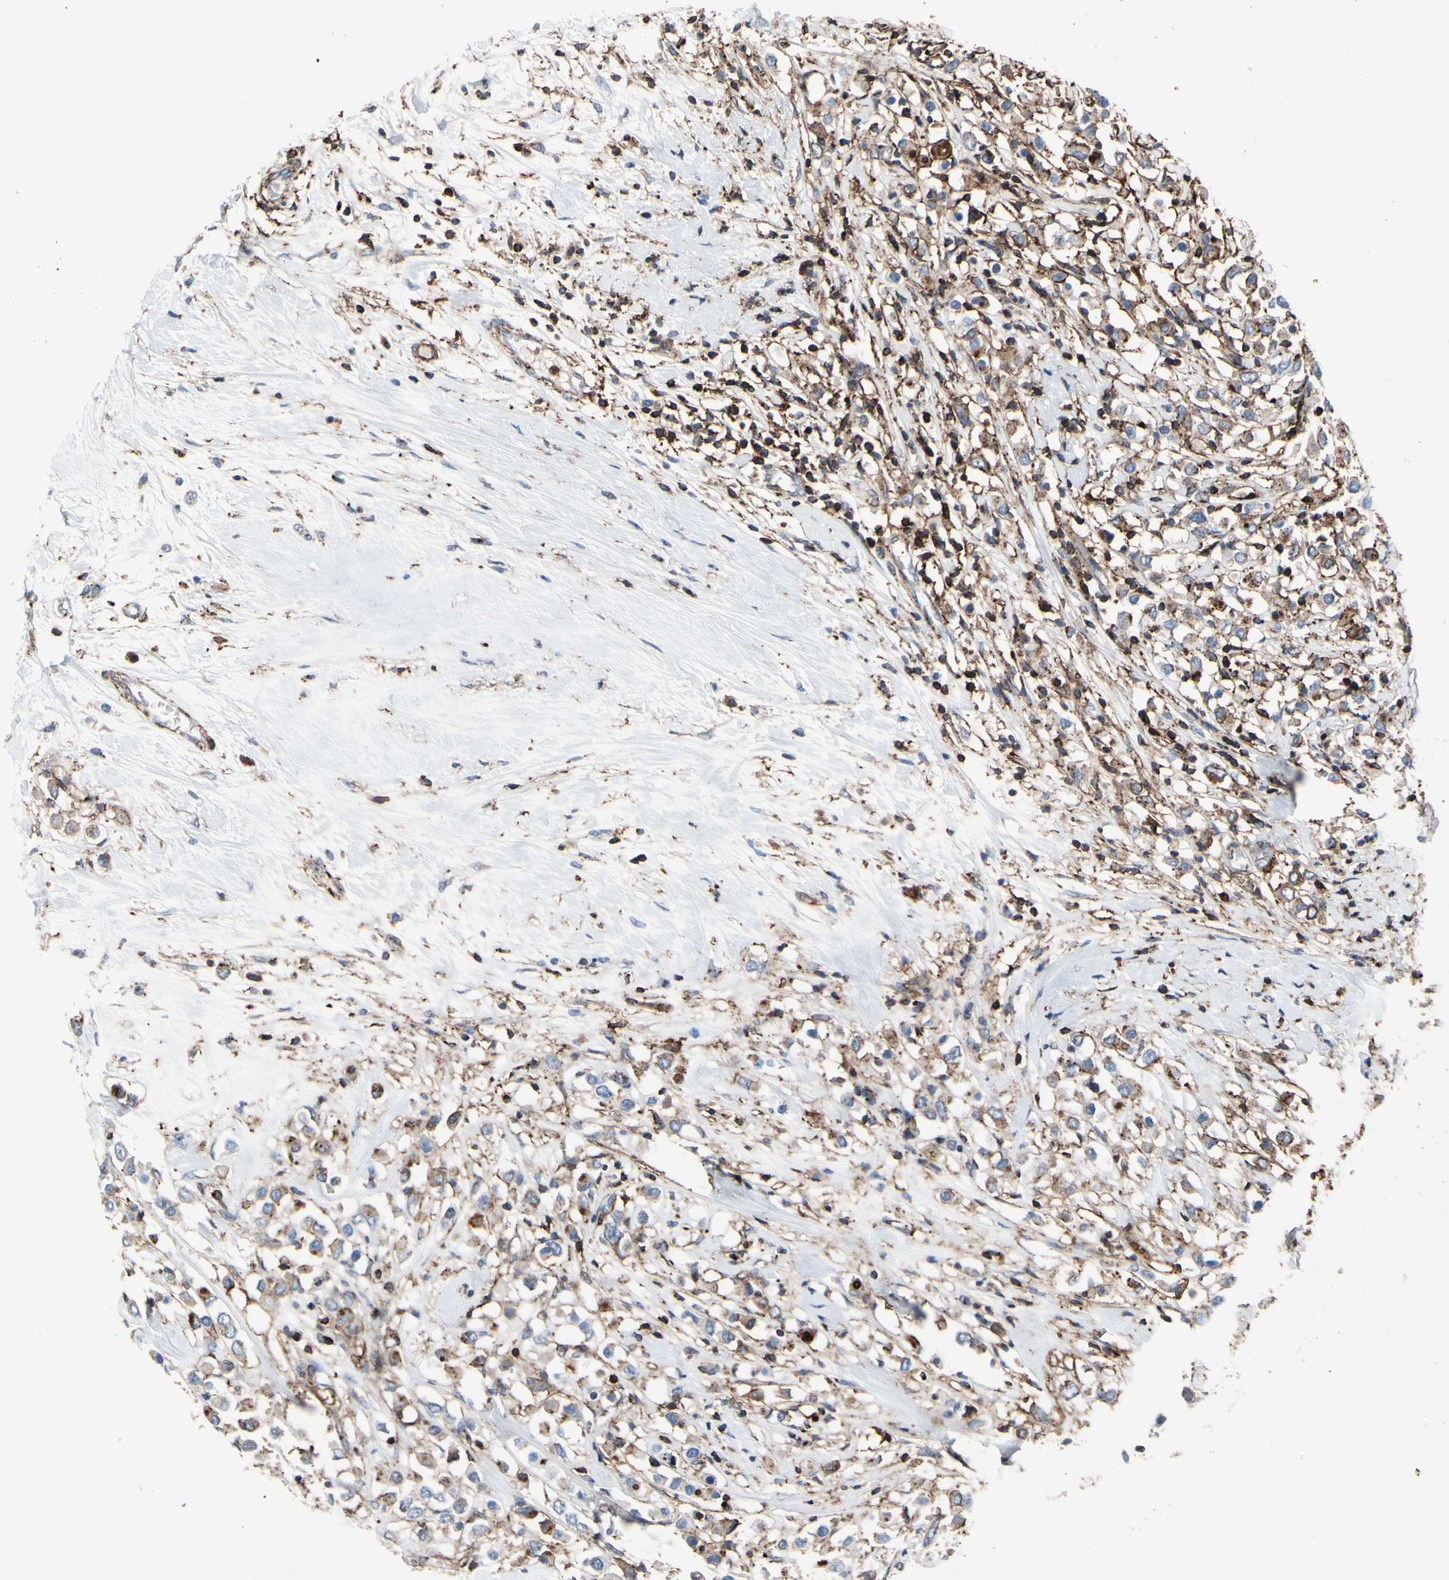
{"staining": {"intensity": "weak", "quantity": ">75%", "location": "cytoplasmic/membranous"}, "tissue": "breast cancer", "cell_type": "Tumor cells", "image_type": "cancer", "snomed": [{"axis": "morphology", "description": "Duct carcinoma"}, {"axis": "topography", "description": "Breast"}], "caption": "A low amount of weak cytoplasmic/membranous expression is identified in about >75% of tumor cells in breast cancer tissue.", "gene": "ANXA6", "patient": {"sex": "female", "age": 61}}